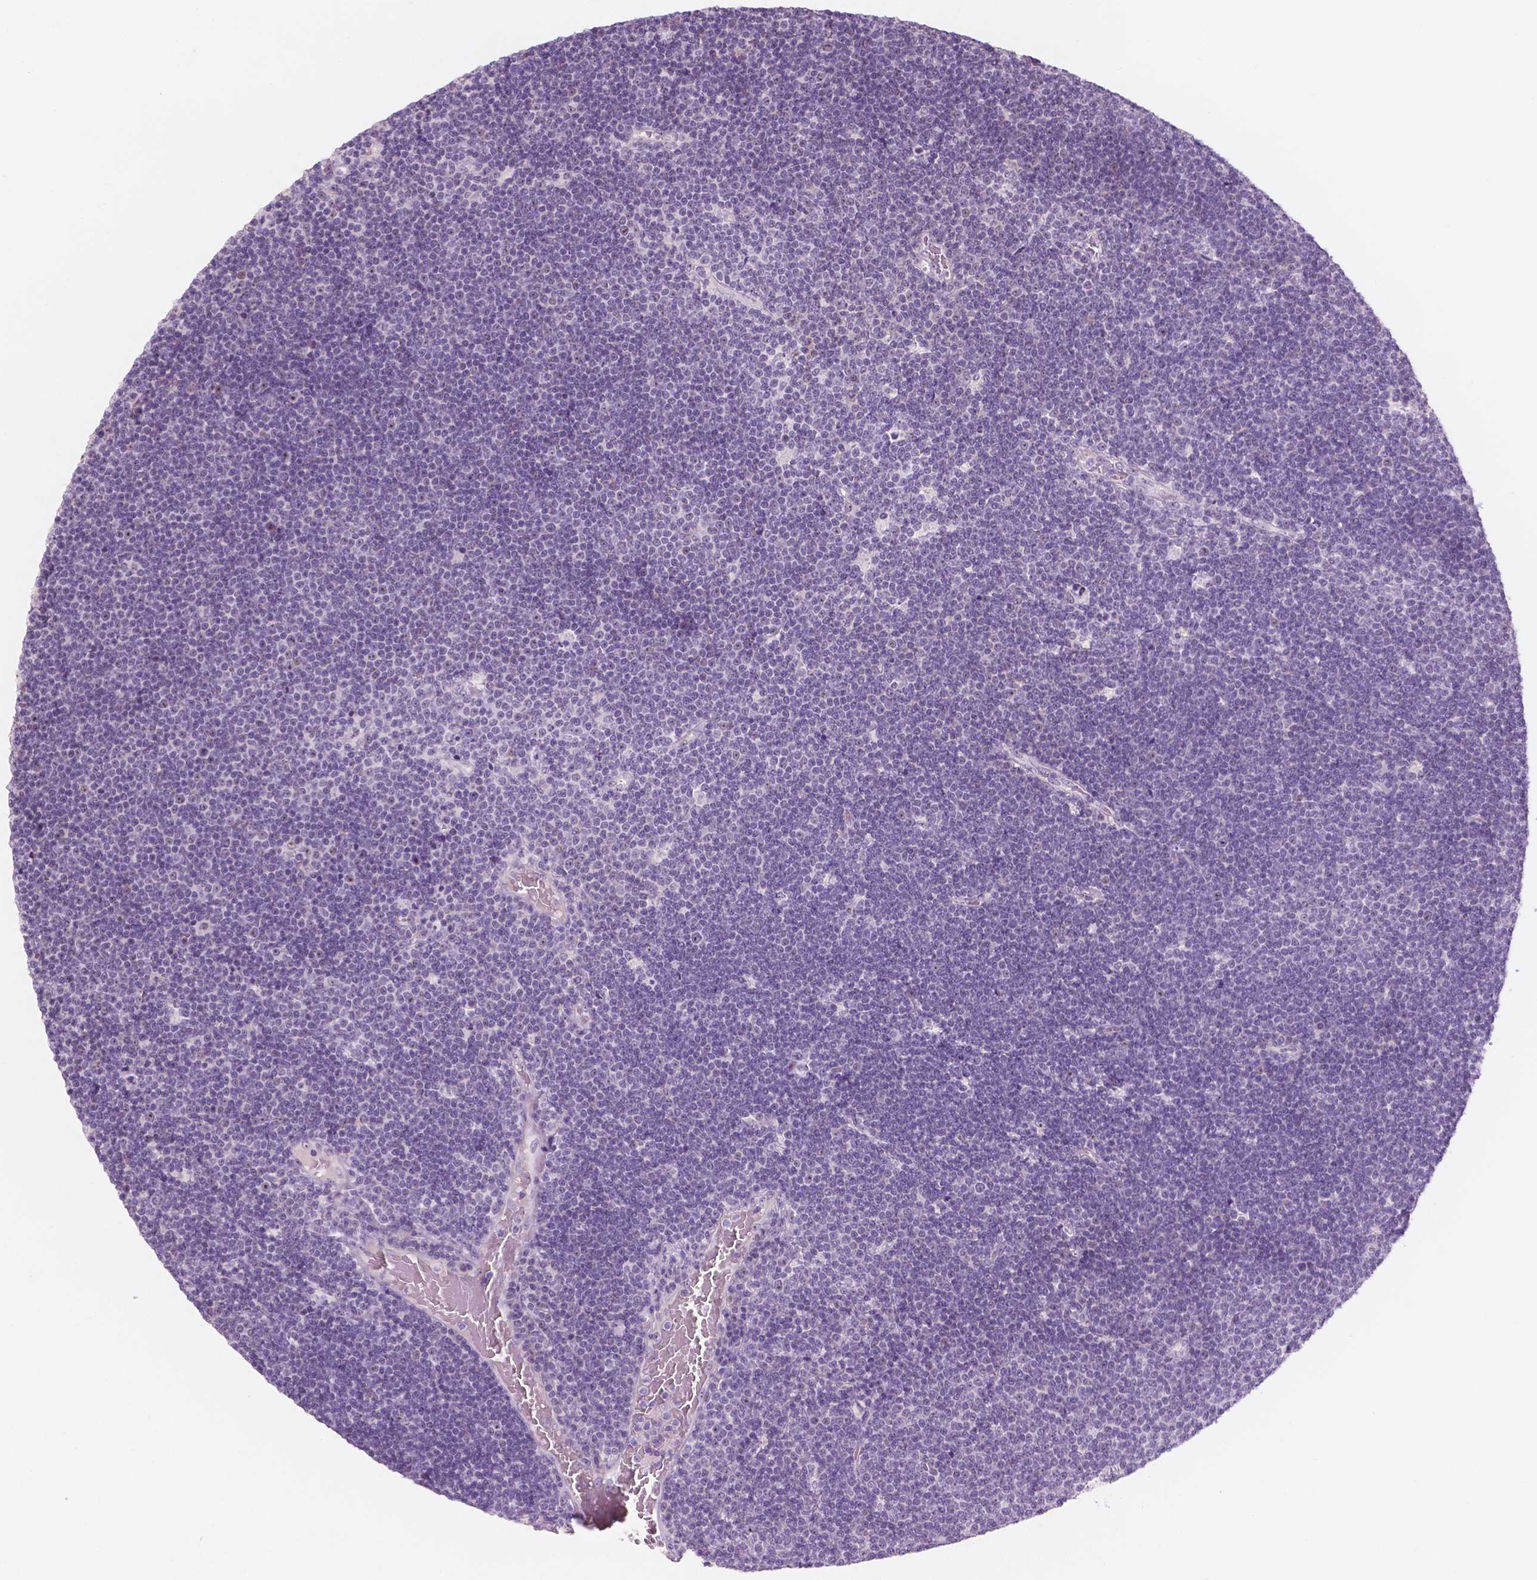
{"staining": {"intensity": "negative", "quantity": "none", "location": "none"}, "tissue": "lymphoma", "cell_type": "Tumor cells", "image_type": "cancer", "snomed": [{"axis": "morphology", "description": "Malignant lymphoma, non-Hodgkin's type, Low grade"}, {"axis": "topography", "description": "Brain"}], "caption": "This is an immunohistochemistry image of human lymphoma. There is no staining in tumor cells.", "gene": "ZNF853", "patient": {"sex": "female", "age": 66}}